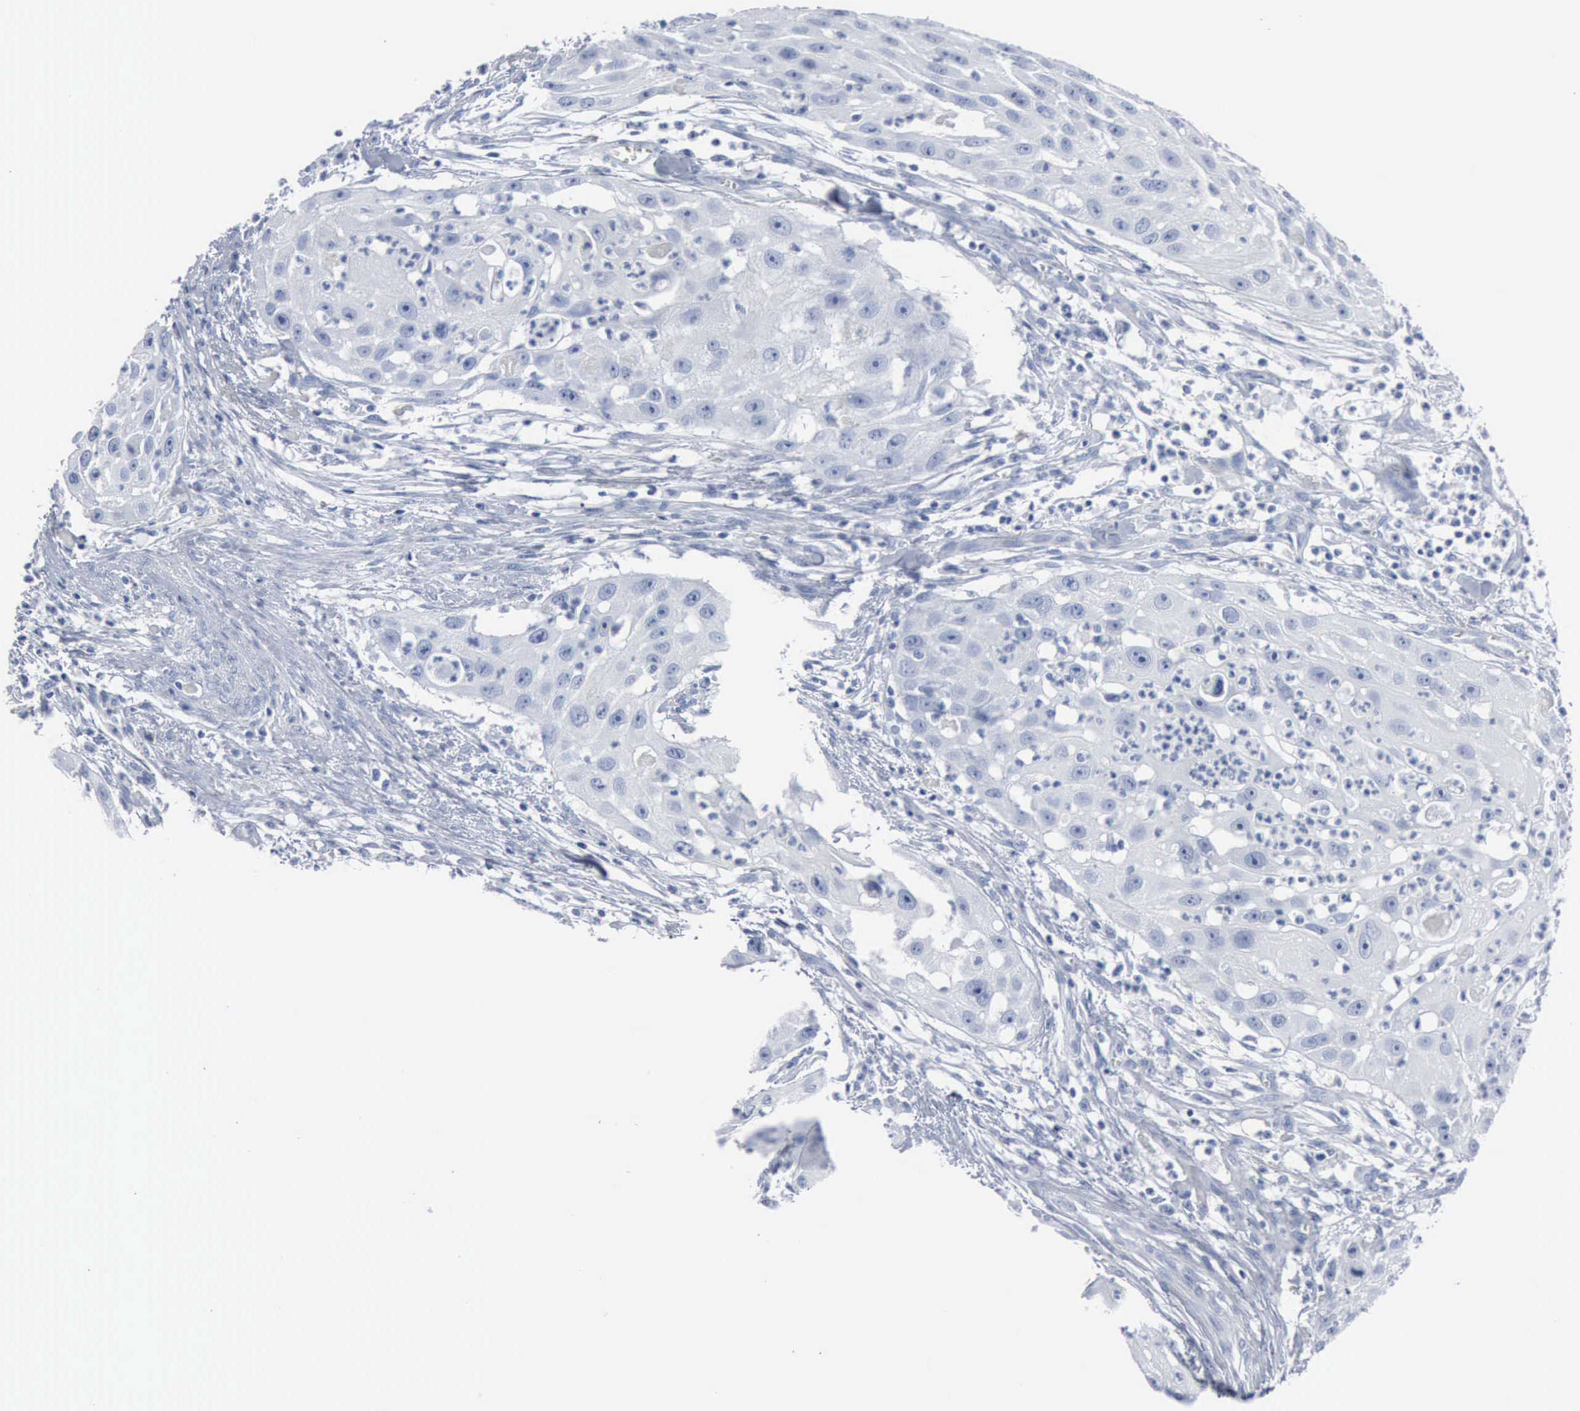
{"staining": {"intensity": "negative", "quantity": "none", "location": "none"}, "tissue": "head and neck cancer", "cell_type": "Tumor cells", "image_type": "cancer", "snomed": [{"axis": "morphology", "description": "Squamous cell carcinoma, NOS"}, {"axis": "topography", "description": "Head-Neck"}], "caption": "Image shows no significant protein staining in tumor cells of squamous cell carcinoma (head and neck).", "gene": "DMD", "patient": {"sex": "male", "age": 64}}